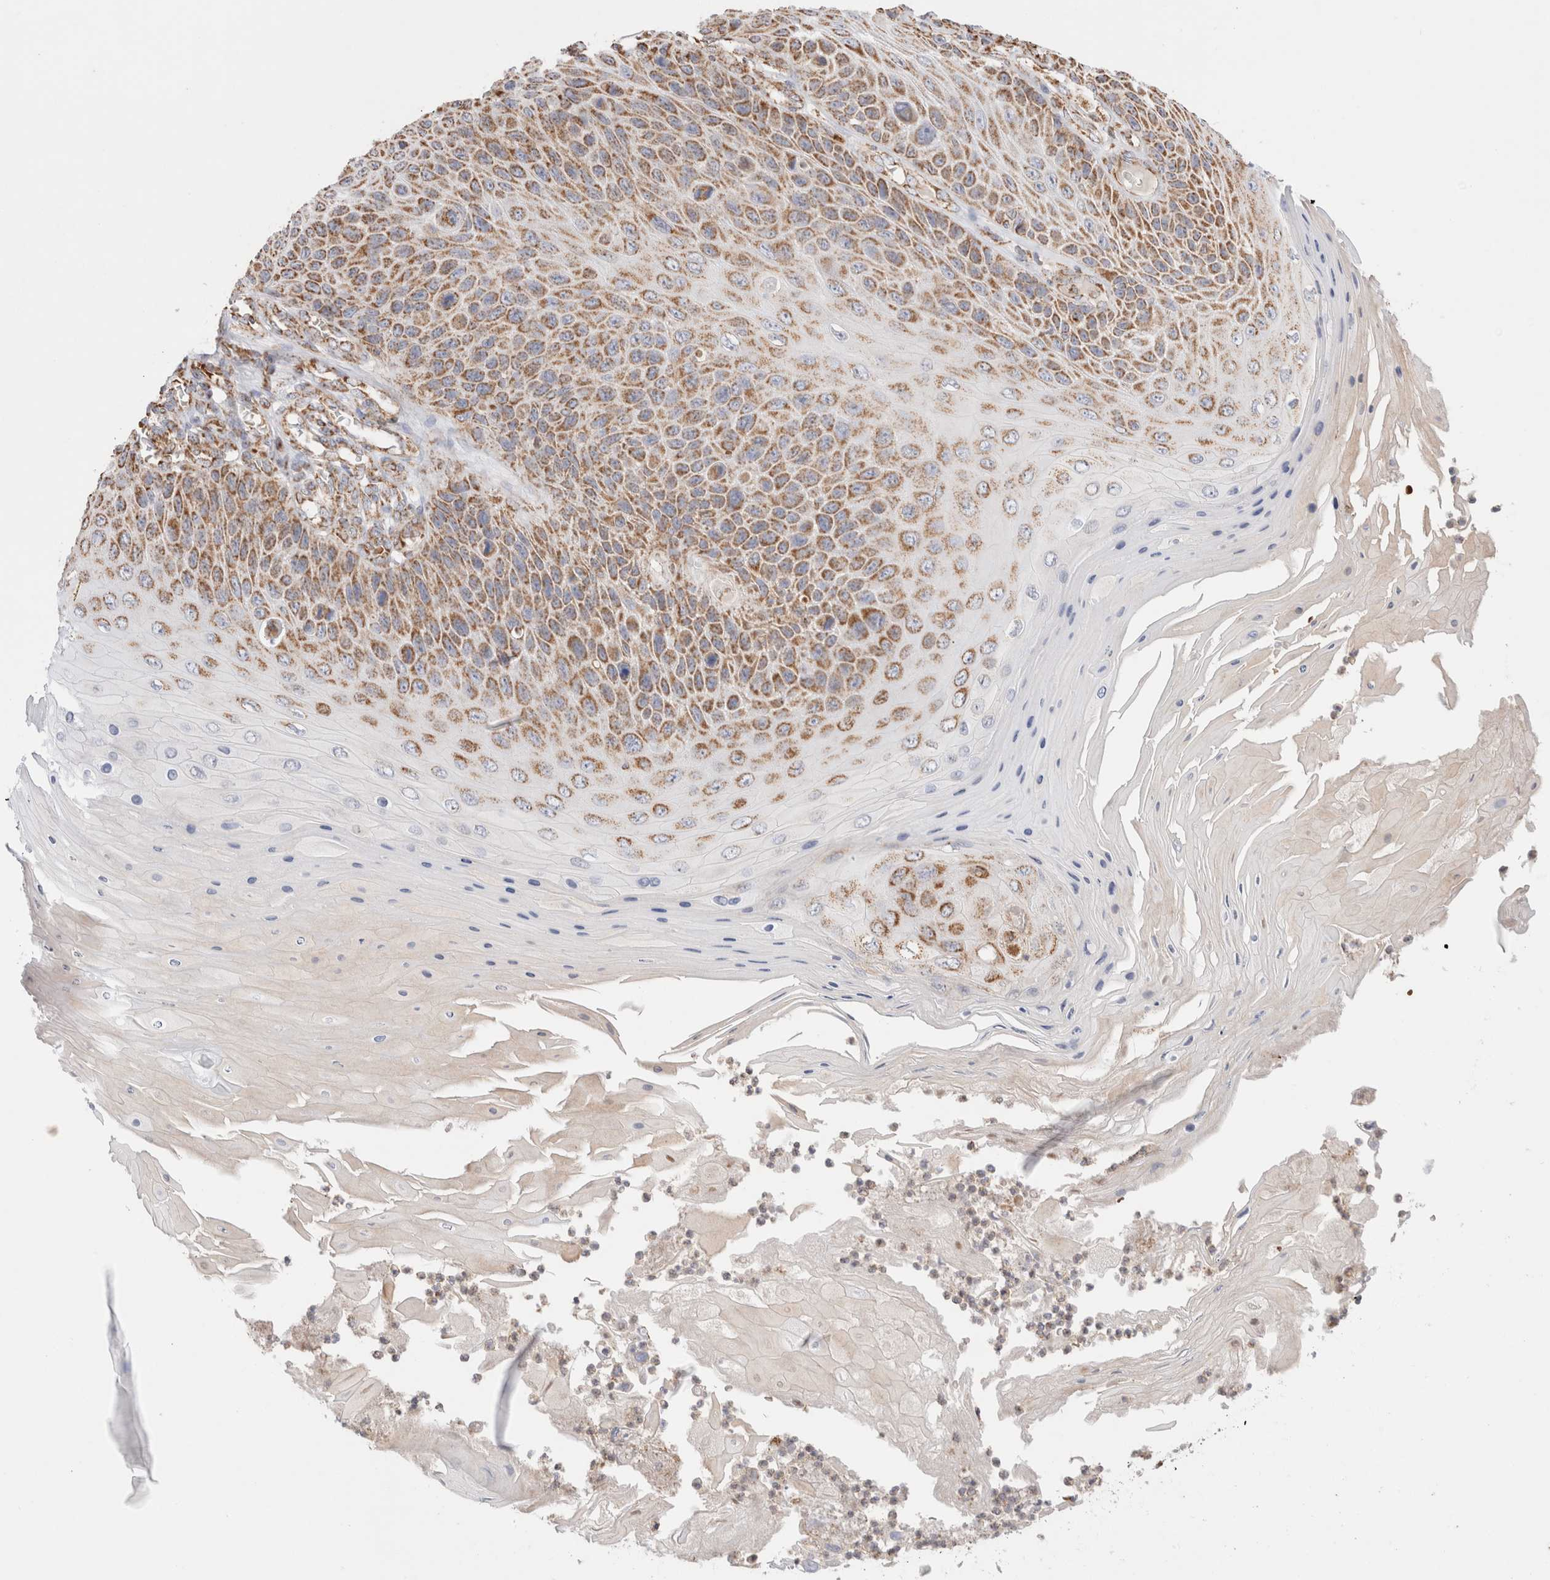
{"staining": {"intensity": "moderate", "quantity": "25%-75%", "location": "cytoplasmic/membranous"}, "tissue": "skin cancer", "cell_type": "Tumor cells", "image_type": "cancer", "snomed": [{"axis": "morphology", "description": "Squamous cell carcinoma, NOS"}, {"axis": "topography", "description": "Skin"}], "caption": "The immunohistochemical stain shows moderate cytoplasmic/membranous staining in tumor cells of squamous cell carcinoma (skin) tissue.", "gene": "TMPPE", "patient": {"sex": "female", "age": 88}}